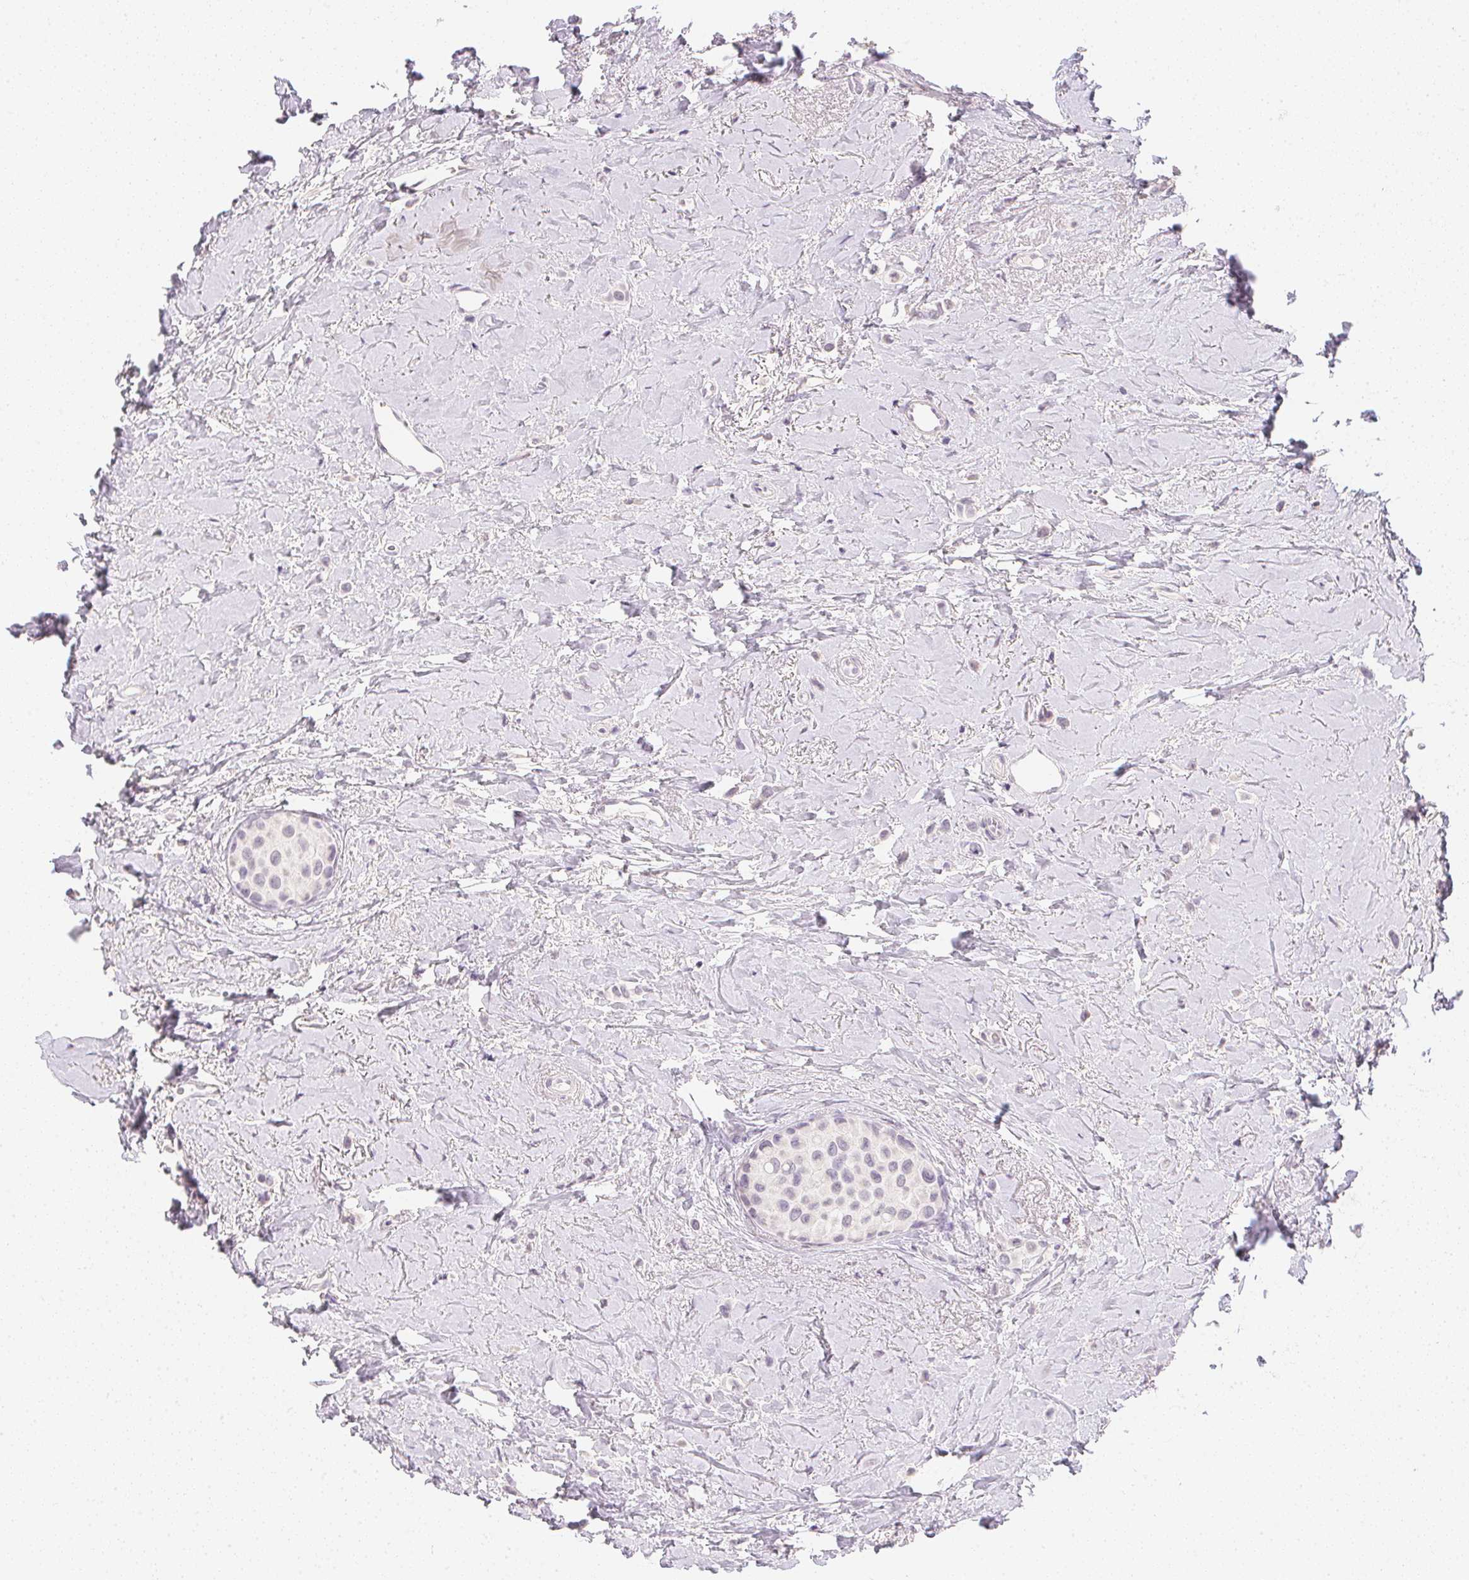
{"staining": {"intensity": "negative", "quantity": "none", "location": "none"}, "tissue": "breast cancer", "cell_type": "Tumor cells", "image_type": "cancer", "snomed": [{"axis": "morphology", "description": "Lobular carcinoma"}, {"axis": "topography", "description": "Breast"}], "caption": "Tumor cells show no significant protein expression in breast cancer (lobular carcinoma).", "gene": "PPY", "patient": {"sex": "female", "age": 66}}